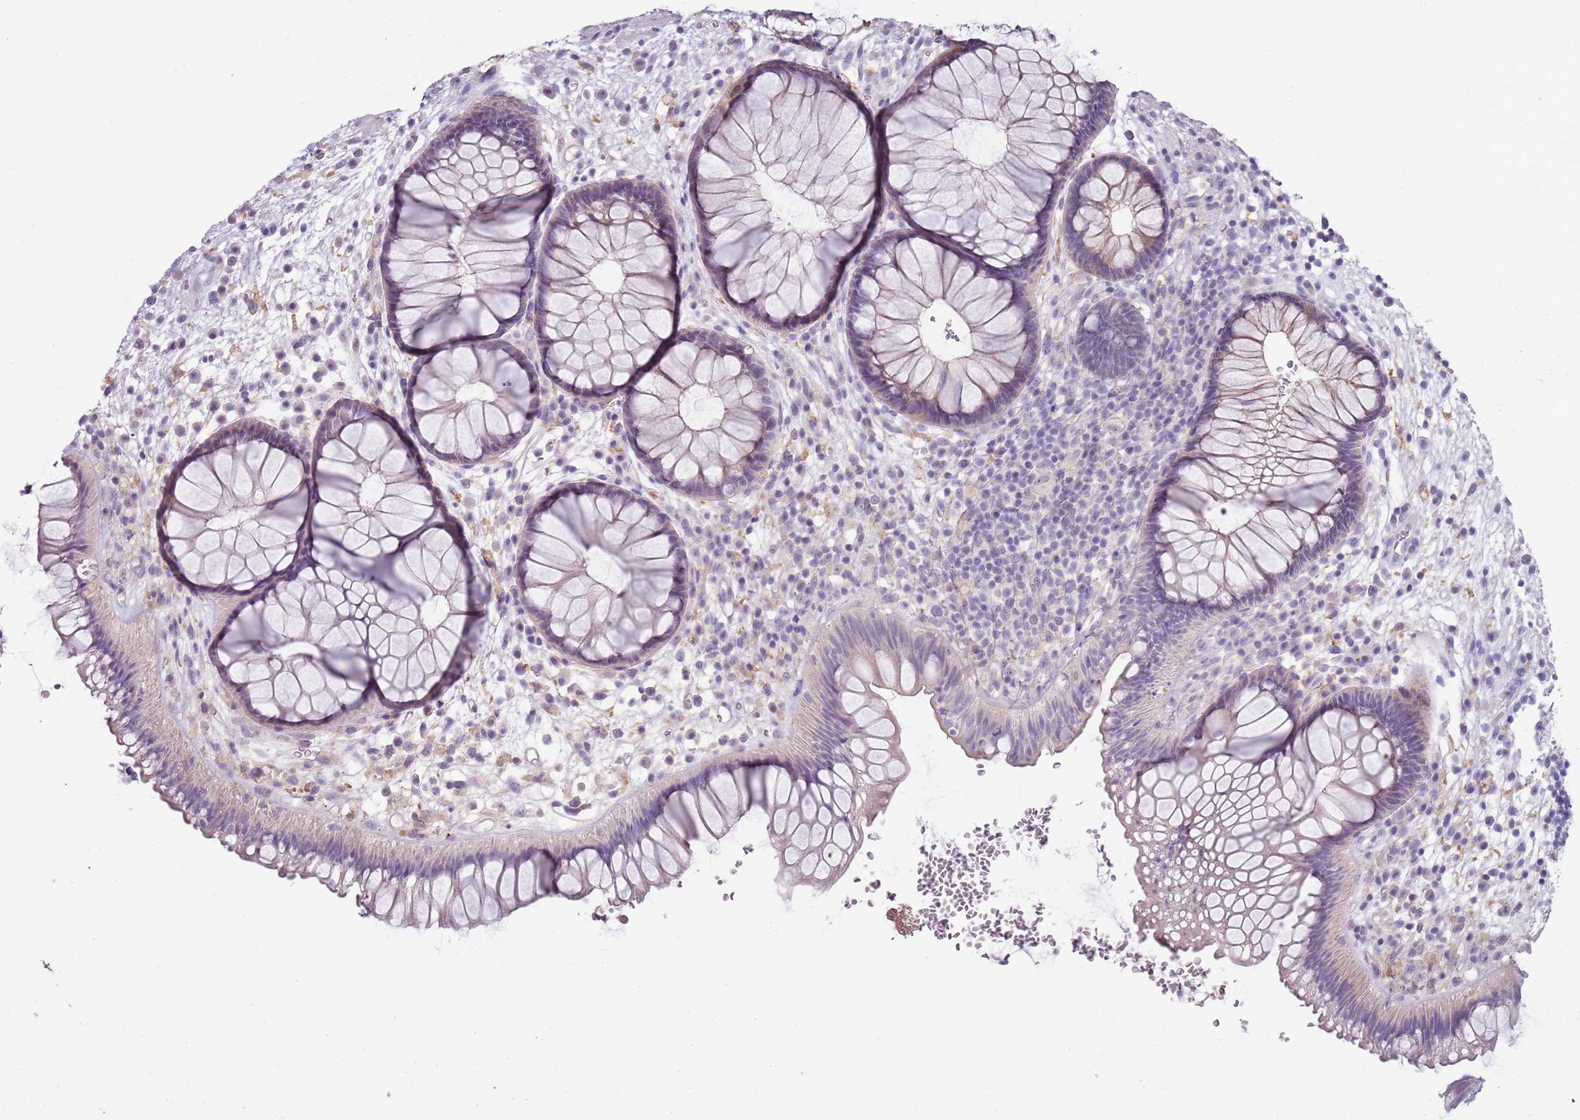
{"staining": {"intensity": "weak", "quantity": "<25%", "location": "cytoplasmic/membranous"}, "tissue": "rectum", "cell_type": "Glandular cells", "image_type": "normal", "snomed": [{"axis": "morphology", "description": "Normal tissue, NOS"}, {"axis": "topography", "description": "Rectum"}], "caption": "Immunohistochemical staining of unremarkable human rectum exhibits no significant staining in glandular cells. (DAB (3,3'-diaminobenzidine) immunohistochemistry visualized using brightfield microscopy, high magnification).", "gene": "ARHGAP5", "patient": {"sex": "male", "age": 51}}